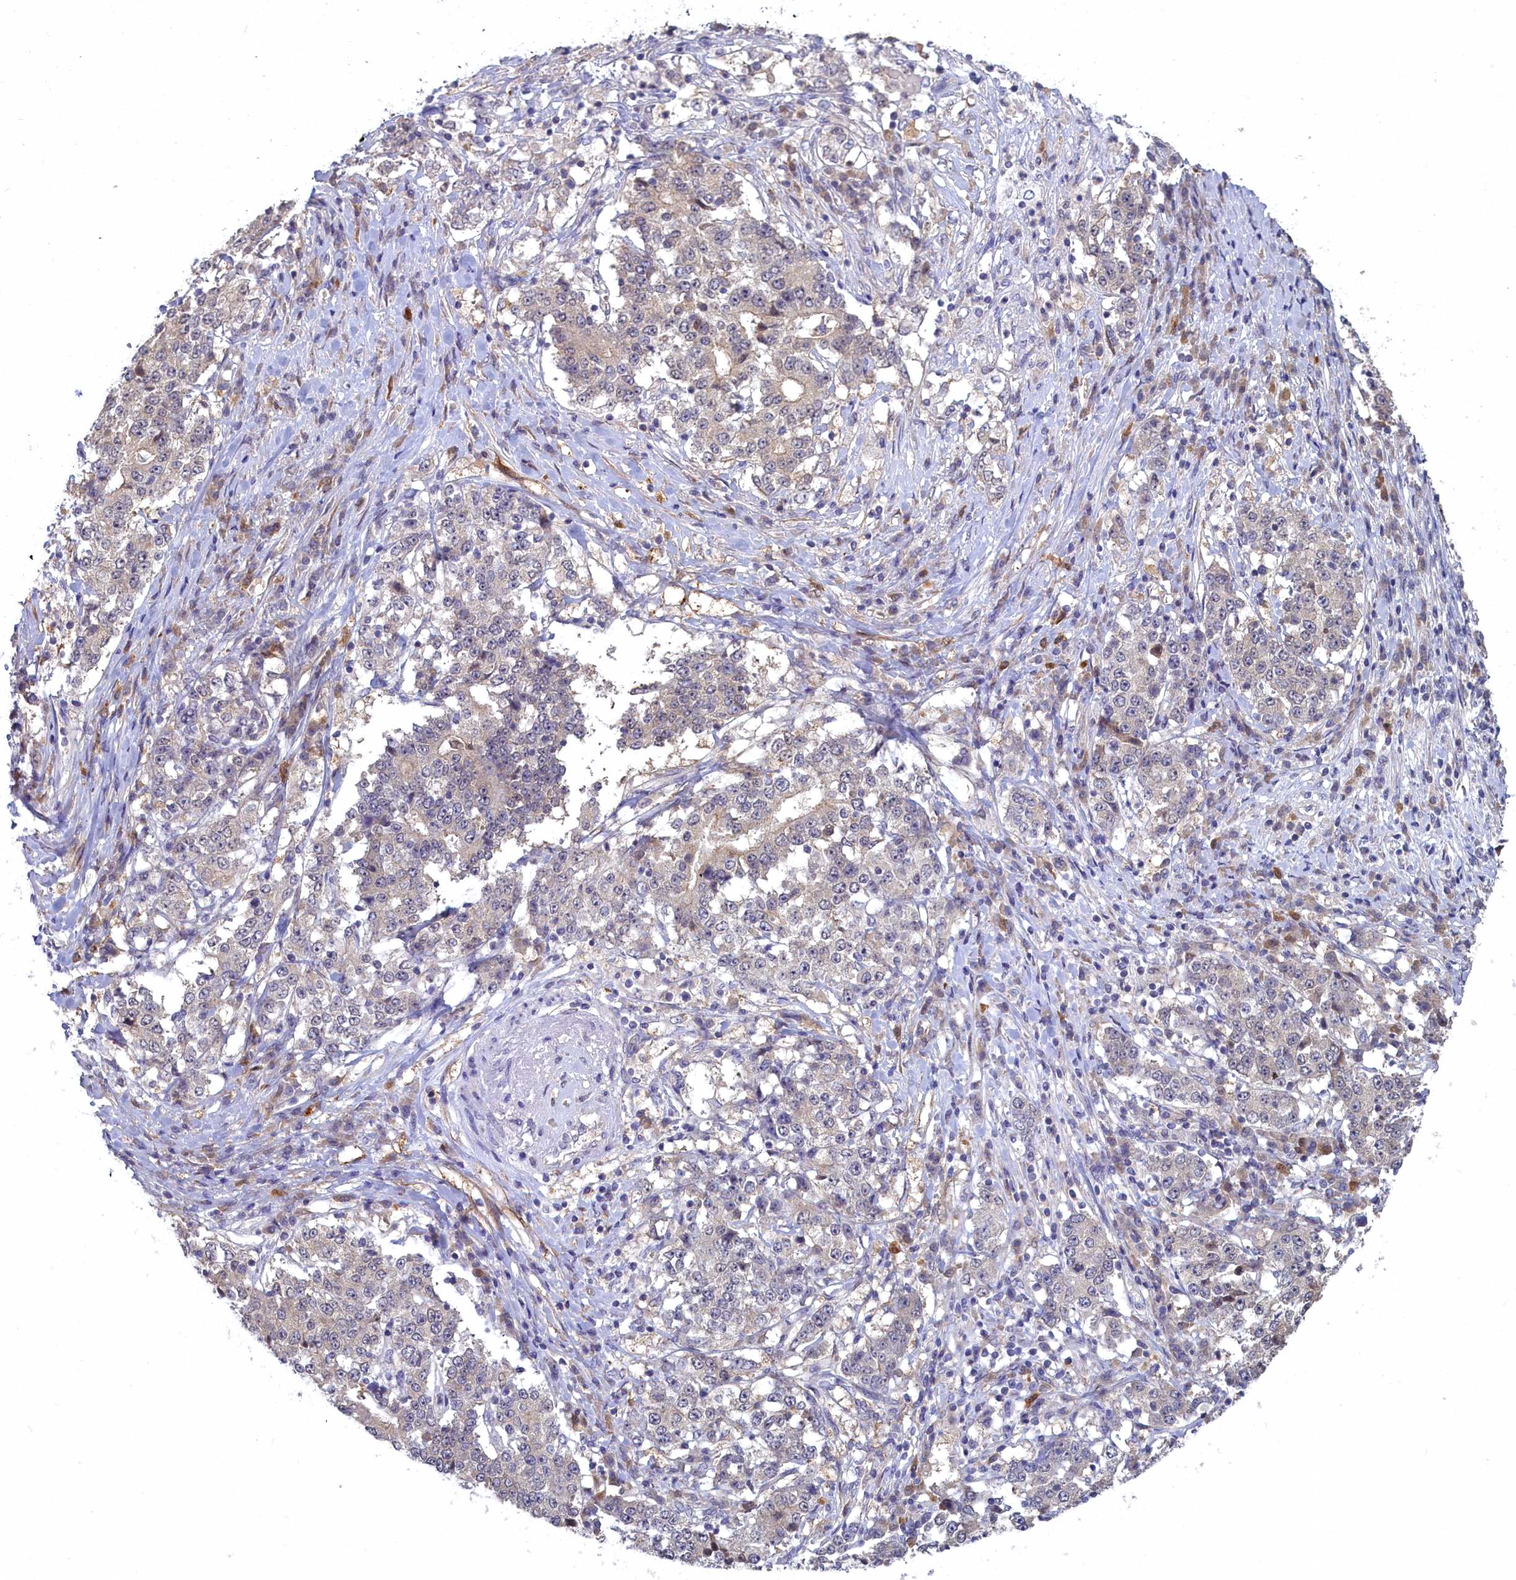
{"staining": {"intensity": "negative", "quantity": "none", "location": "none"}, "tissue": "stomach cancer", "cell_type": "Tumor cells", "image_type": "cancer", "snomed": [{"axis": "morphology", "description": "Adenocarcinoma, NOS"}, {"axis": "topography", "description": "Stomach"}], "caption": "An immunohistochemistry image of adenocarcinoma (stomach) is shown. There is no staining in tumor cells of adenocarcinoma (stomach).", "gene": "UCHL3", "patient": {"sex": "male", "age": 59}}